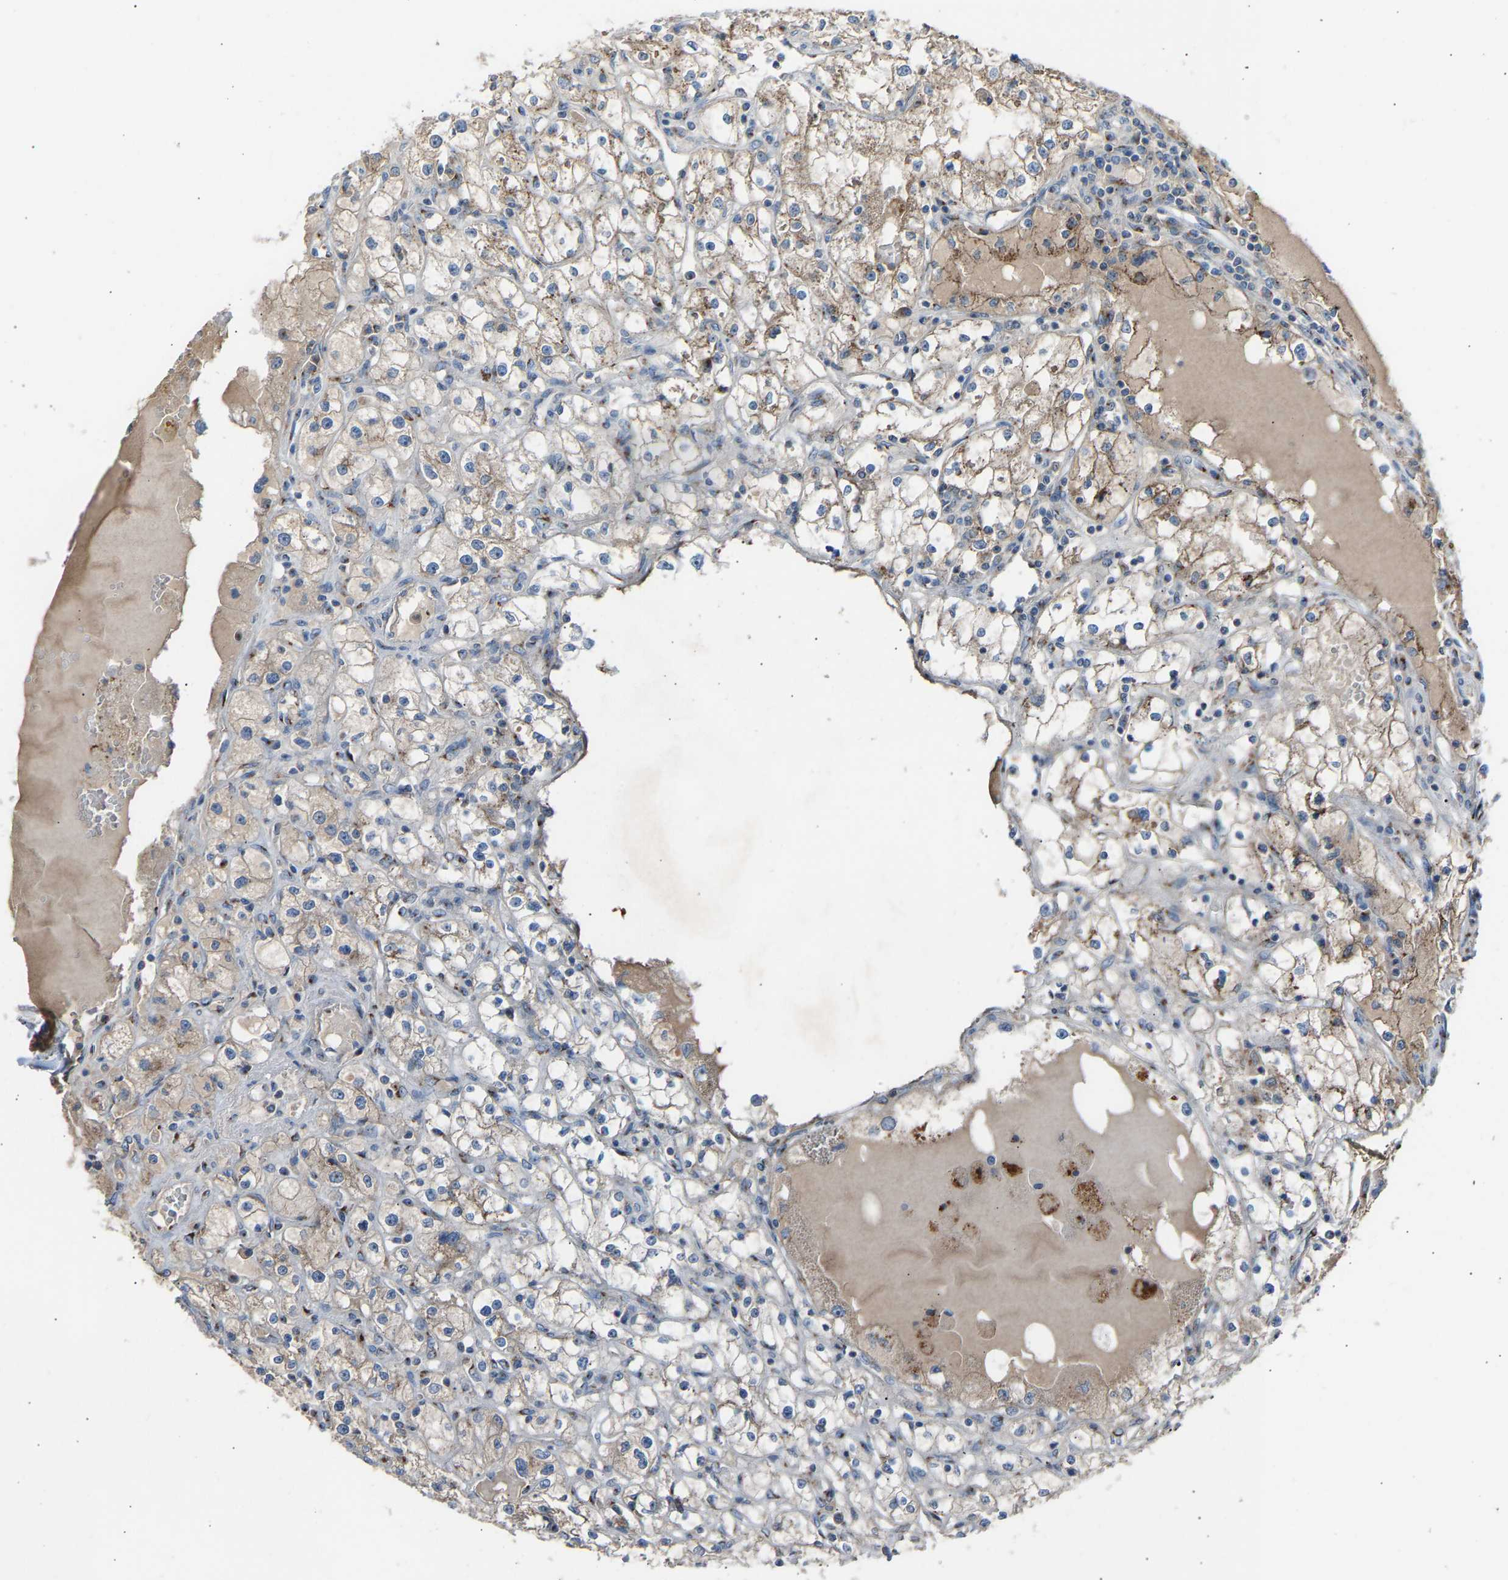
{"staining": {"intensity": "weak", "quantity": ">75%", "location": "cytoplasmic/membranous"}, "tissue": "renal cancer", "cell_type": "Tumor cells", "image_type": "cancer", "snomed": [{"axis": "morphology", "description": "Adenocarcinoma, NOS"}, {"axis": "topography", "description": "Kidney"}], "caption": "A histopathology image showing weak cytoplasmic/membranous expression in about >75% of tumor cells in renal adenocarcinoma, as visualized by brown immunohistochemical staining.", "gene": "CYREN", "patient": {"sex": "male", "age": 56}}